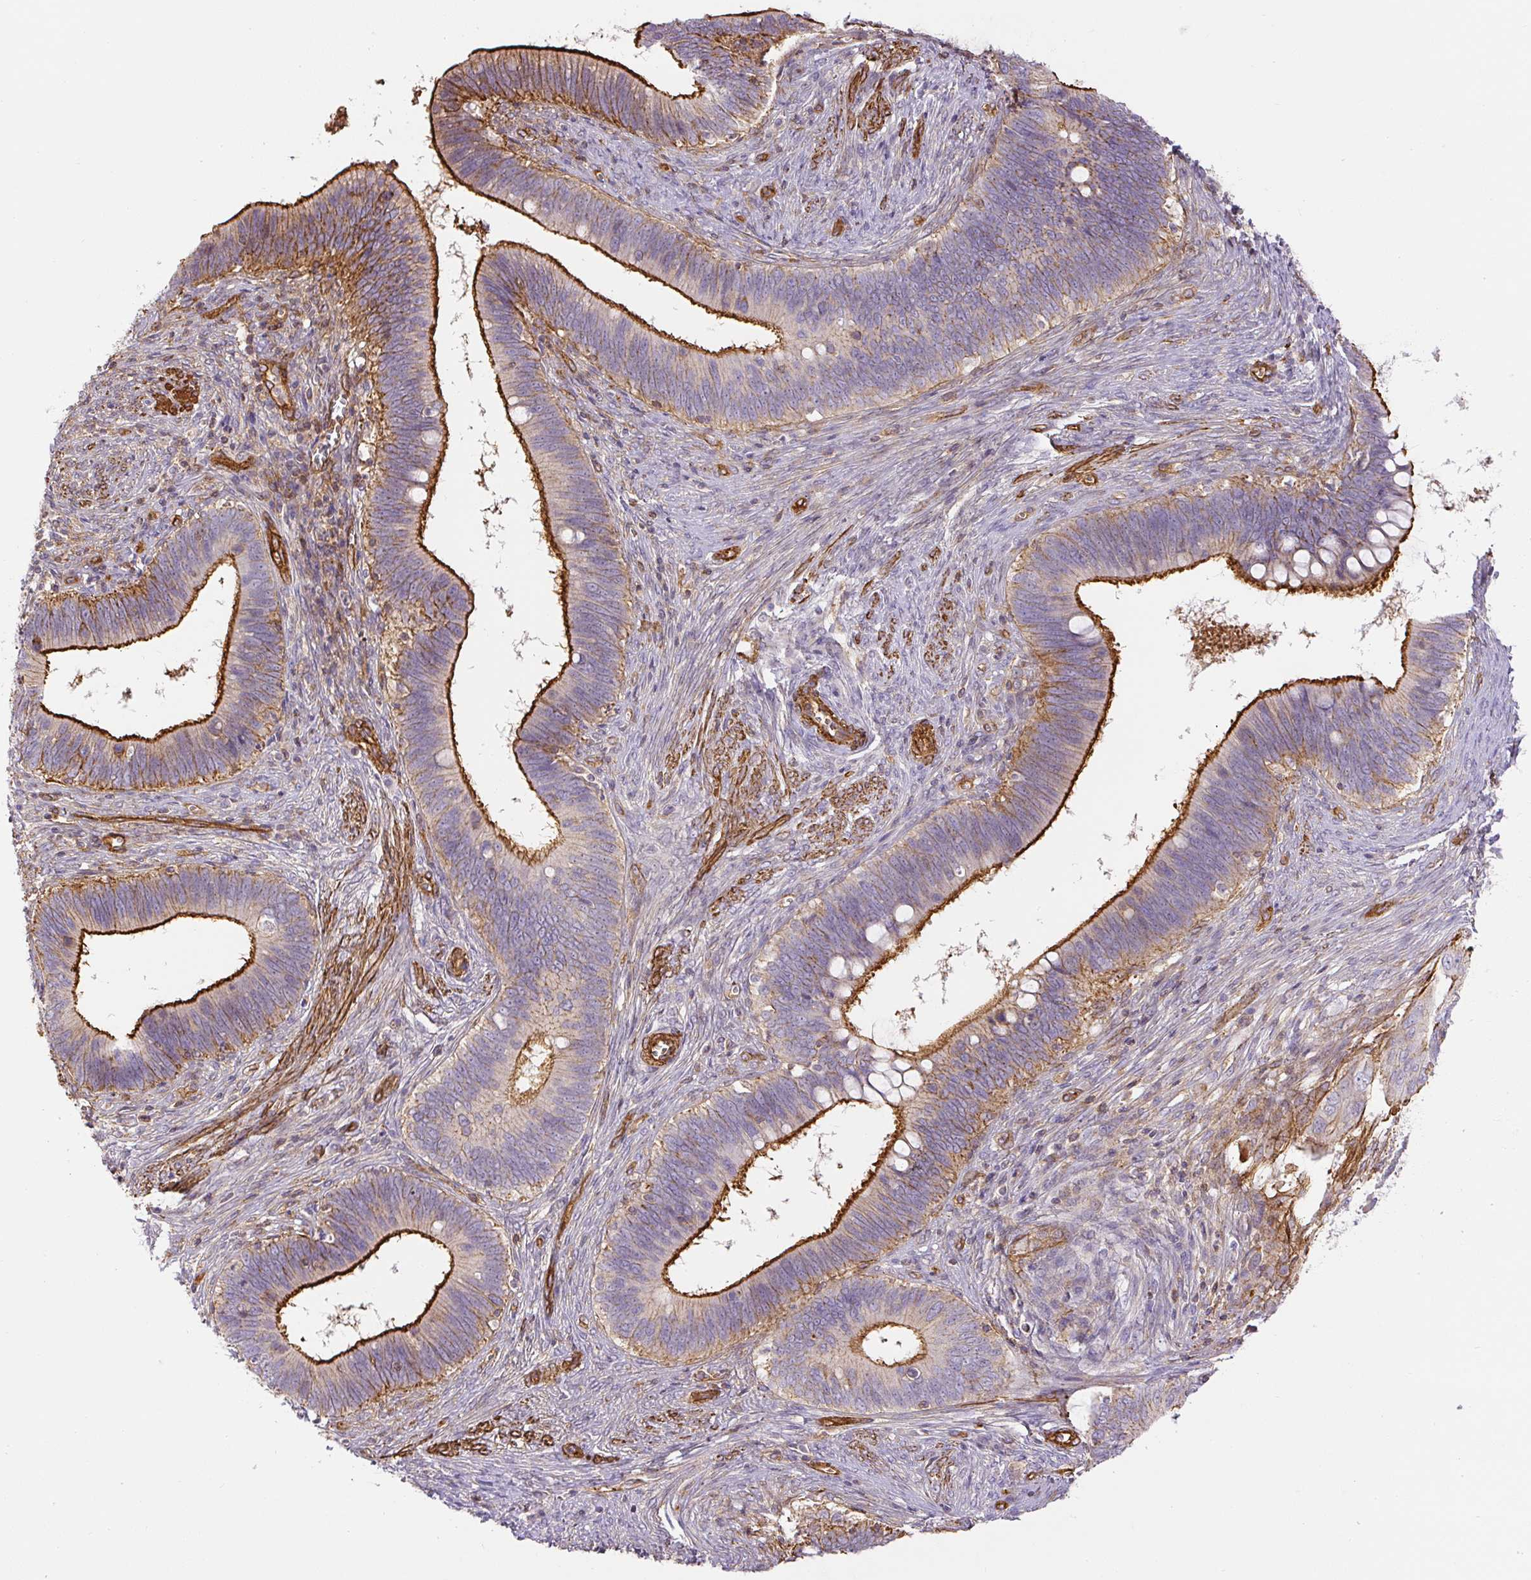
{"staining": {"intensity": "strong", "quantity": "25%-75%", "location": "cytoplasmic/membranous"}, "tissue": "cervical cancer", "cell_type": "Tumor cells", "image_type": "cancer", "snomed": [{"axis": "morphology", "description": "Adenocarcinoma, NOS"}, {"axis": "topography", "description": "Cervix"}], "caption": "Protein expression analysis of cervical cancer reveals strong cytoplasmic/membranous staining in approximately 25%-75% of tumor cells.", "gene": "MYL12A", "patient": {"sex": "female", "age": 42}}